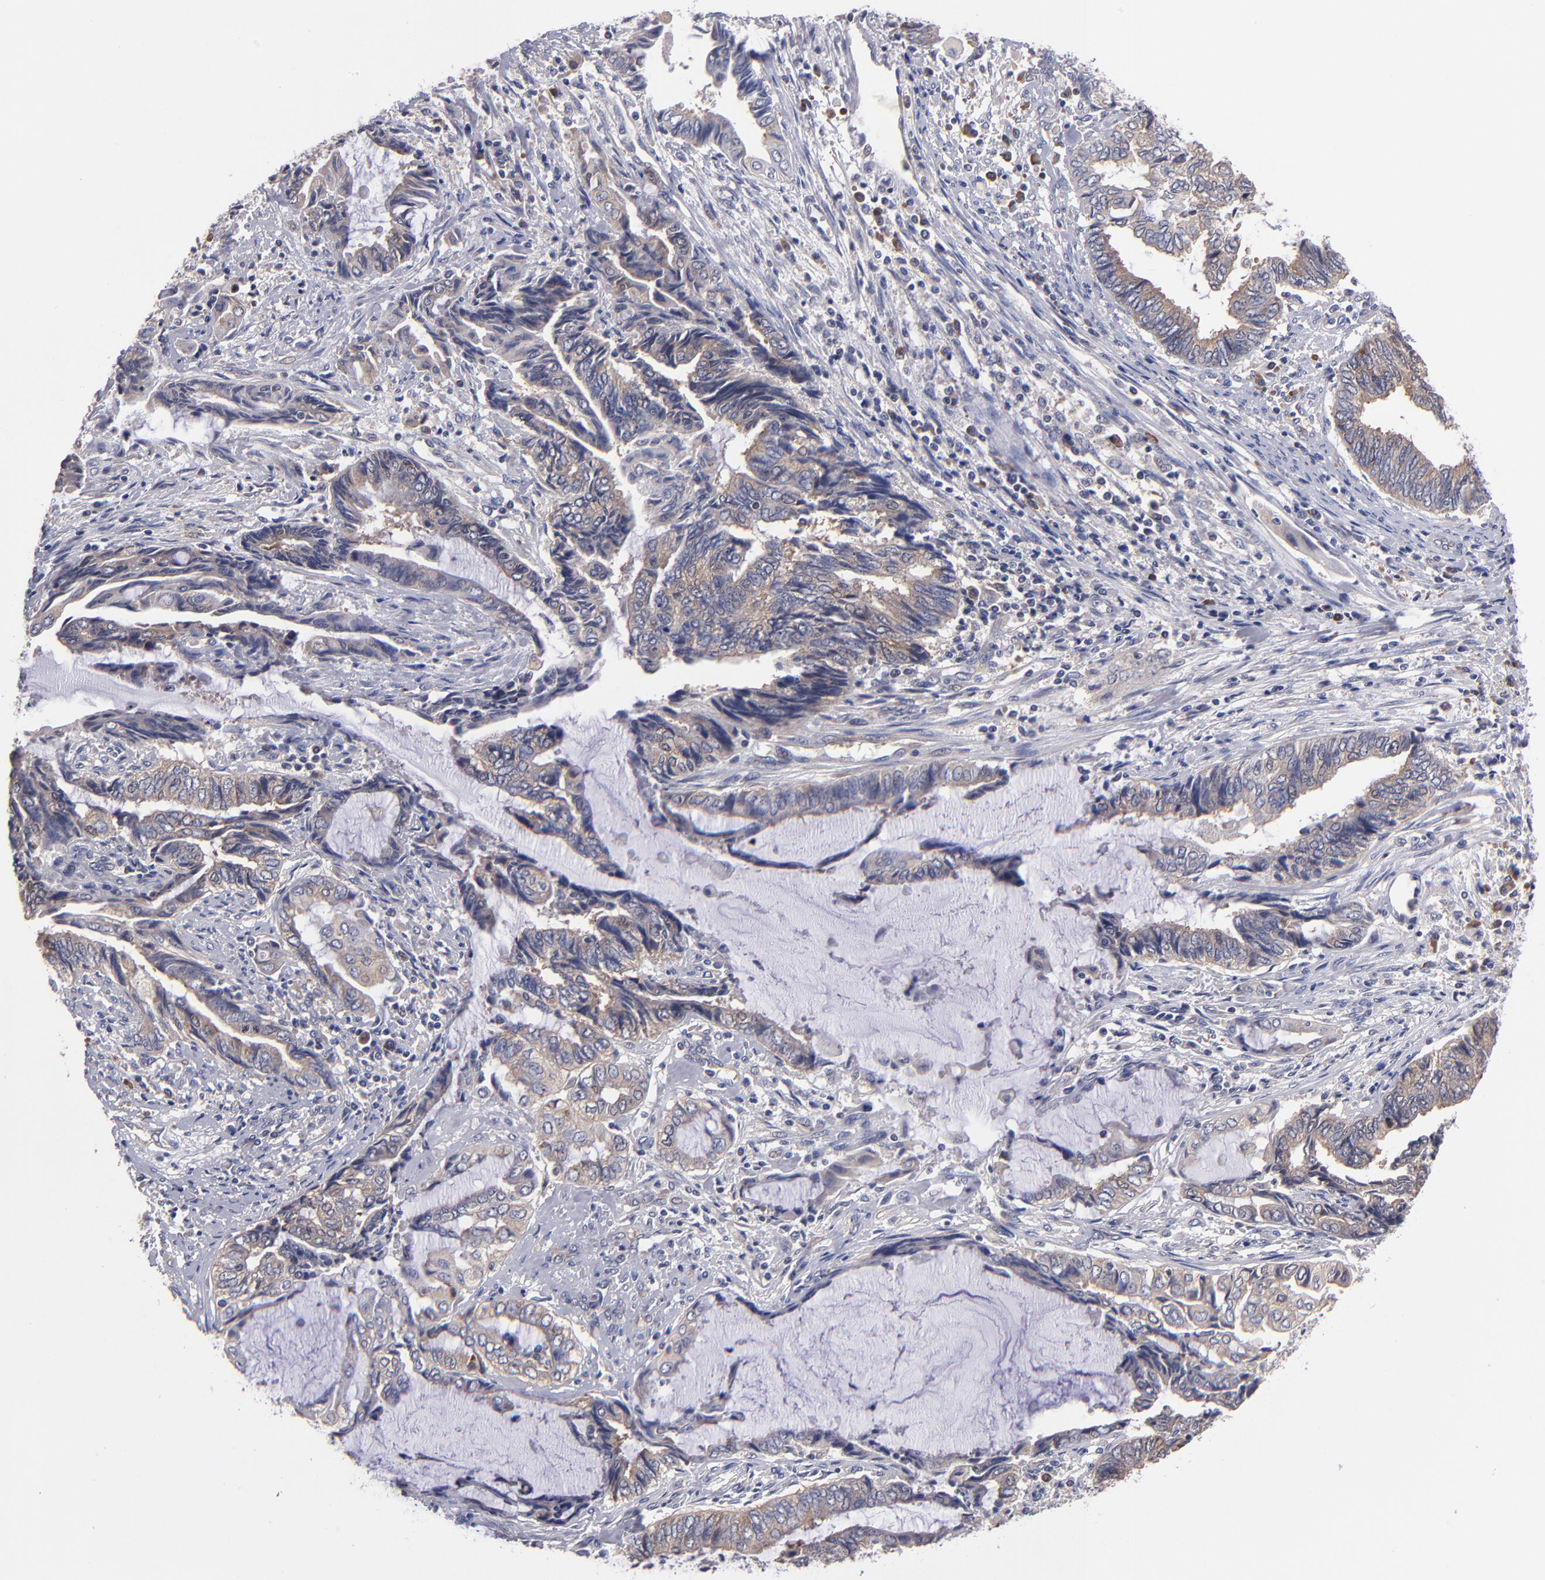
{"staining": {"intensity": "moderate", "quantity": ">75%", "location": "cytoplasmic/membranous"}, "tissue": "endometrial cancer", "cell_type": "Tumor cells", "image_type": "cancer", "snomed": [{"axis": "morphology", "description": "Adenocarcinoma, NOS"}, {"axis": "topography", "description": "Uterus"}, {"axis": "topography", "description": "Endometrium"}], "caption": "Protein expression analysis of human endometrial cancer (adenocarcinoma) reveals moderate cytoplasmic/membranous positivity in about >75% of tumor cells. Using DAB (3,3'-diaminobenzidine) (brown) and hematoxylin (blue) stains, captured at high magnification using brightfield microscopy.", "gene": "EIF3L", "patient": {"sex": "female", "age": 70}}